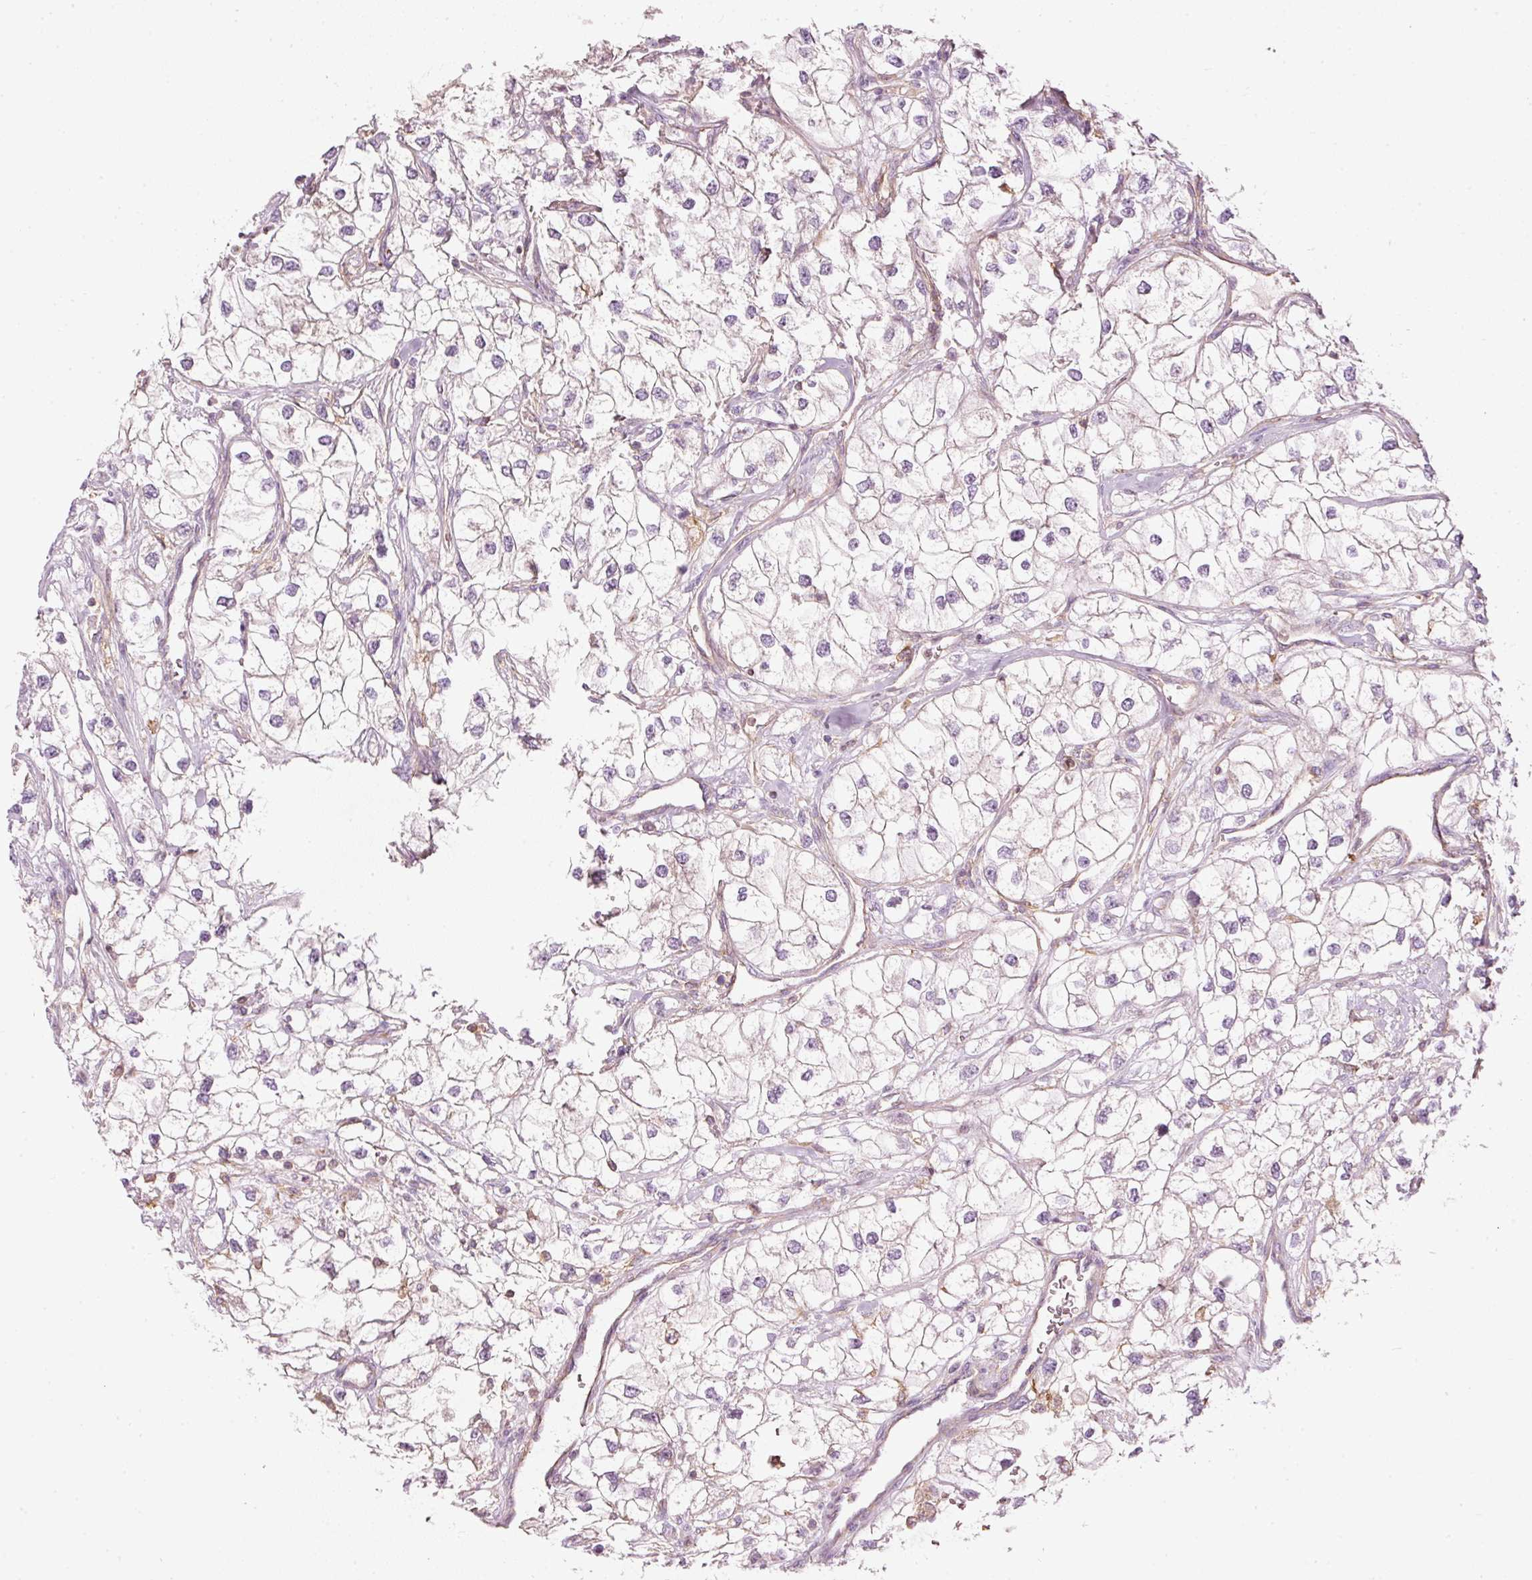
{"staining": {"intensity": "negative", "quantity": "none", "location": "none"}, "tissue": "renal cancer", "cell_type": "Tumor cells", "image_type": "cancer", "snomed": [{"axis": "morphology", "description": "Adenocarcinoma, NOS"}, {"axis": "topography", "description": "Kidney"}], "caption": "Protein analysis of adenocarcinoma (renal) reveals no significant staining in tumor cells.", "gene": "SIPA1", "patient": {"sex": "male", "age": 59}}